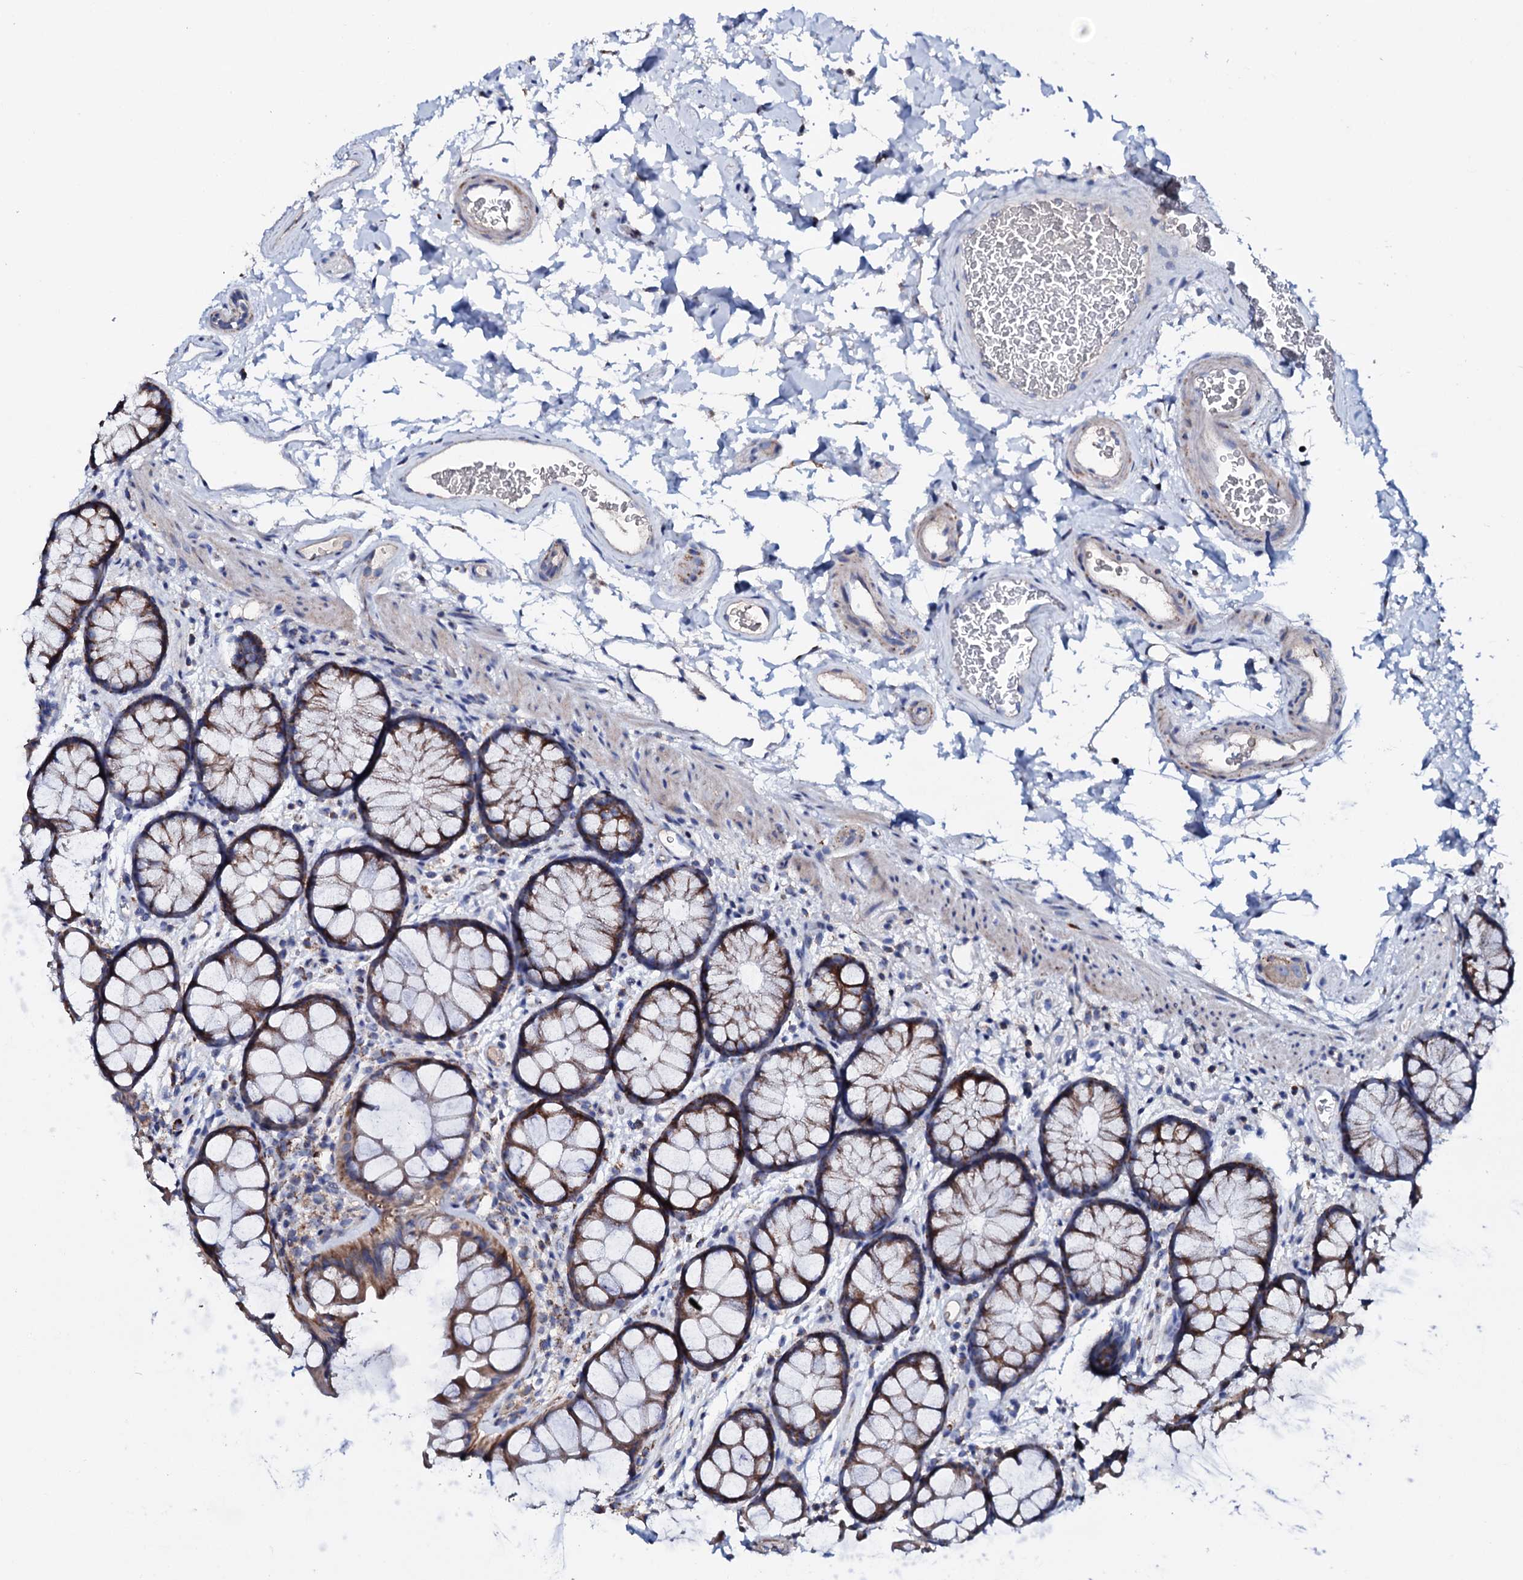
{"staining": {"intensity": "weak", "quantity": "<25%", "location": "cytoplasmic/membranous"}, "tissue": "colon", "cell_type": "Endothelial cells", "image_type": "normal", "snomed": [{"axis": "morphology", "description": "Normal tissue, NOS"}, {"axis": "topography", "description": "Colon"}], "caption": "Endothelial cells are negative for brown protein staining in benign colon. The staining is performed using DAB (3,3'-diaminobenzidine) brown chromogen with nuclei counter-stained in using hematoxylin.", "gene": "TCAF2C", "patient": {"sex": "female", "age": 82}}